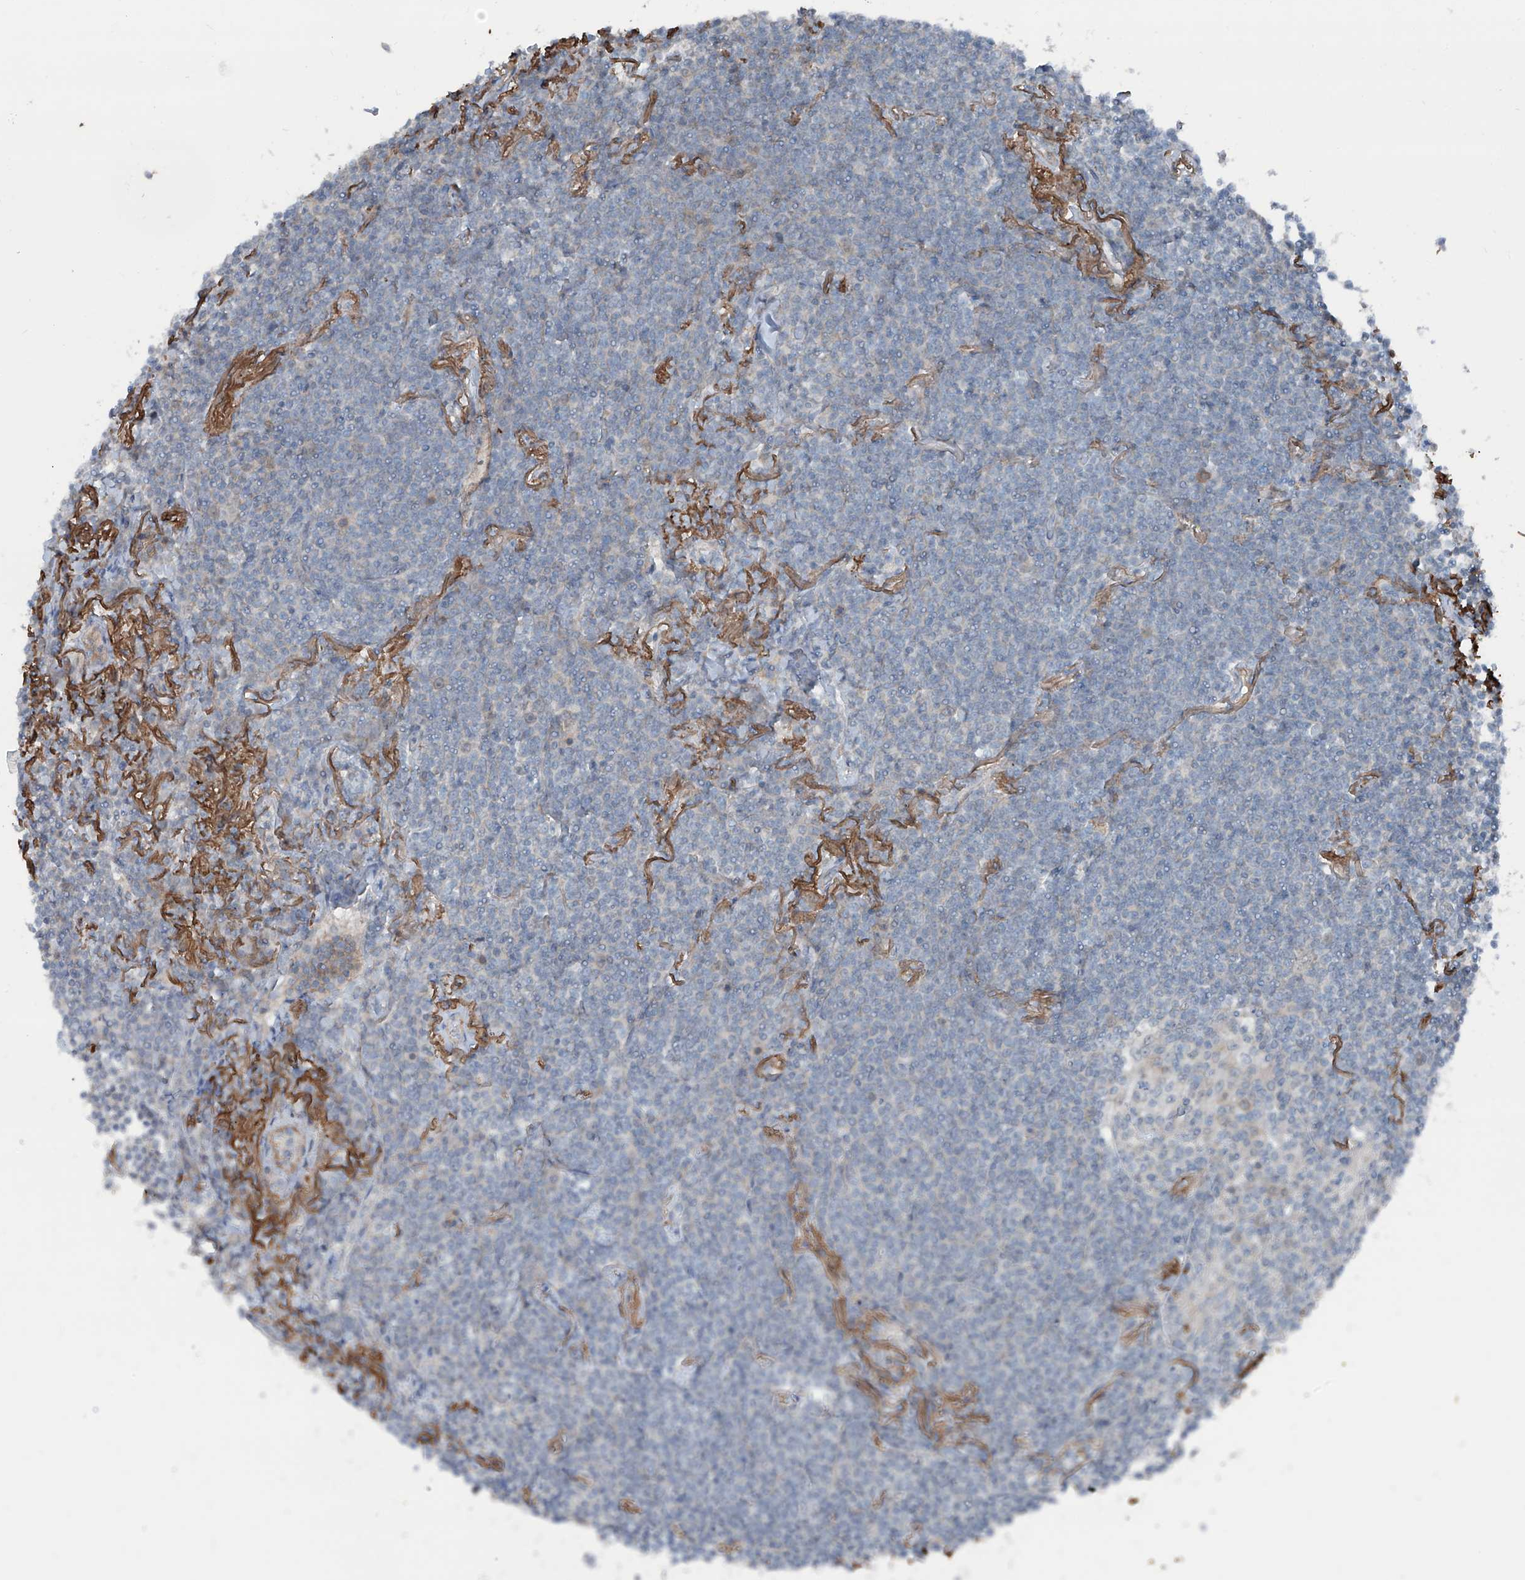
{"staining": {"intensity": "negative", "quantity": "none", "location": "none"}, "tissue": "lymphoma", "cell_type": "Tumor cells", "image_type": "cancer", "snomed": [{"axis": "morphology", "description": "Malignant lymphoma, non-Hodgkin's type, Low grade"}, {"axis": "topography", "description": "Lung"}], "caption": "The image demonstrates no significant staining in tumor cells of lymphoma.", "gene": "HSPB11", "patient": {"sex": "female", "age": 71}}